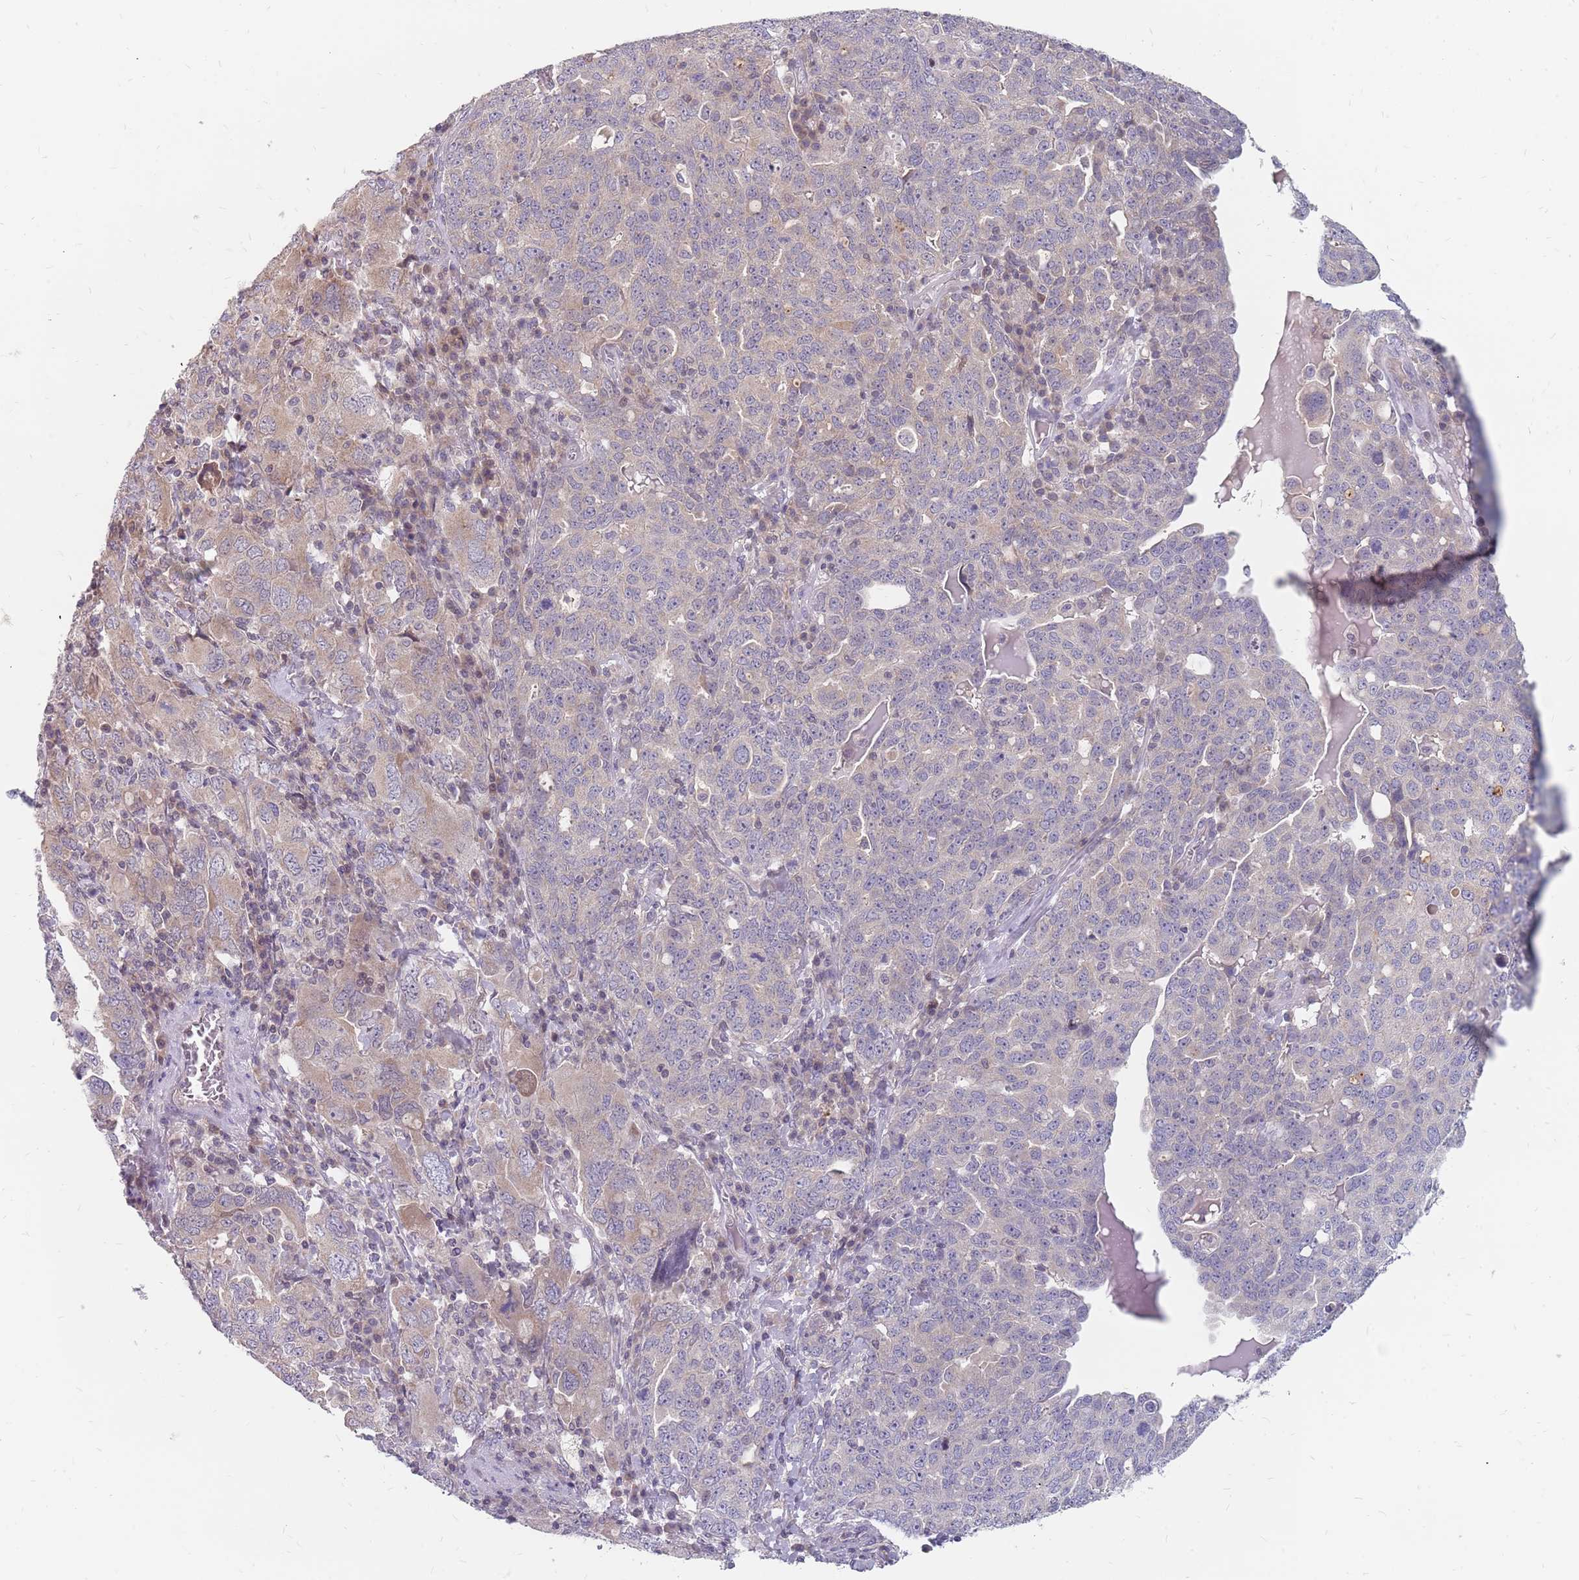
{"staining": {"intensity": "weak", "quantity": "<25%", "location": "cytoplasmic/membranous"}, "tissue": "ovarian cancer", "cell_type": "Tumor cells", "image_type": "cancer", "snomed": [{"axis": "morphology", "description": "Carcinoma, endometroid"}, {"axis": "topography", "description": "Ovary"}], "caption": "Immunohistochemistry of ovarian endometroid carcinoma exhibits no positivity in tumor cells.", "gene": "CMTR2", "patient": {"sex": "female", "age": 62}}